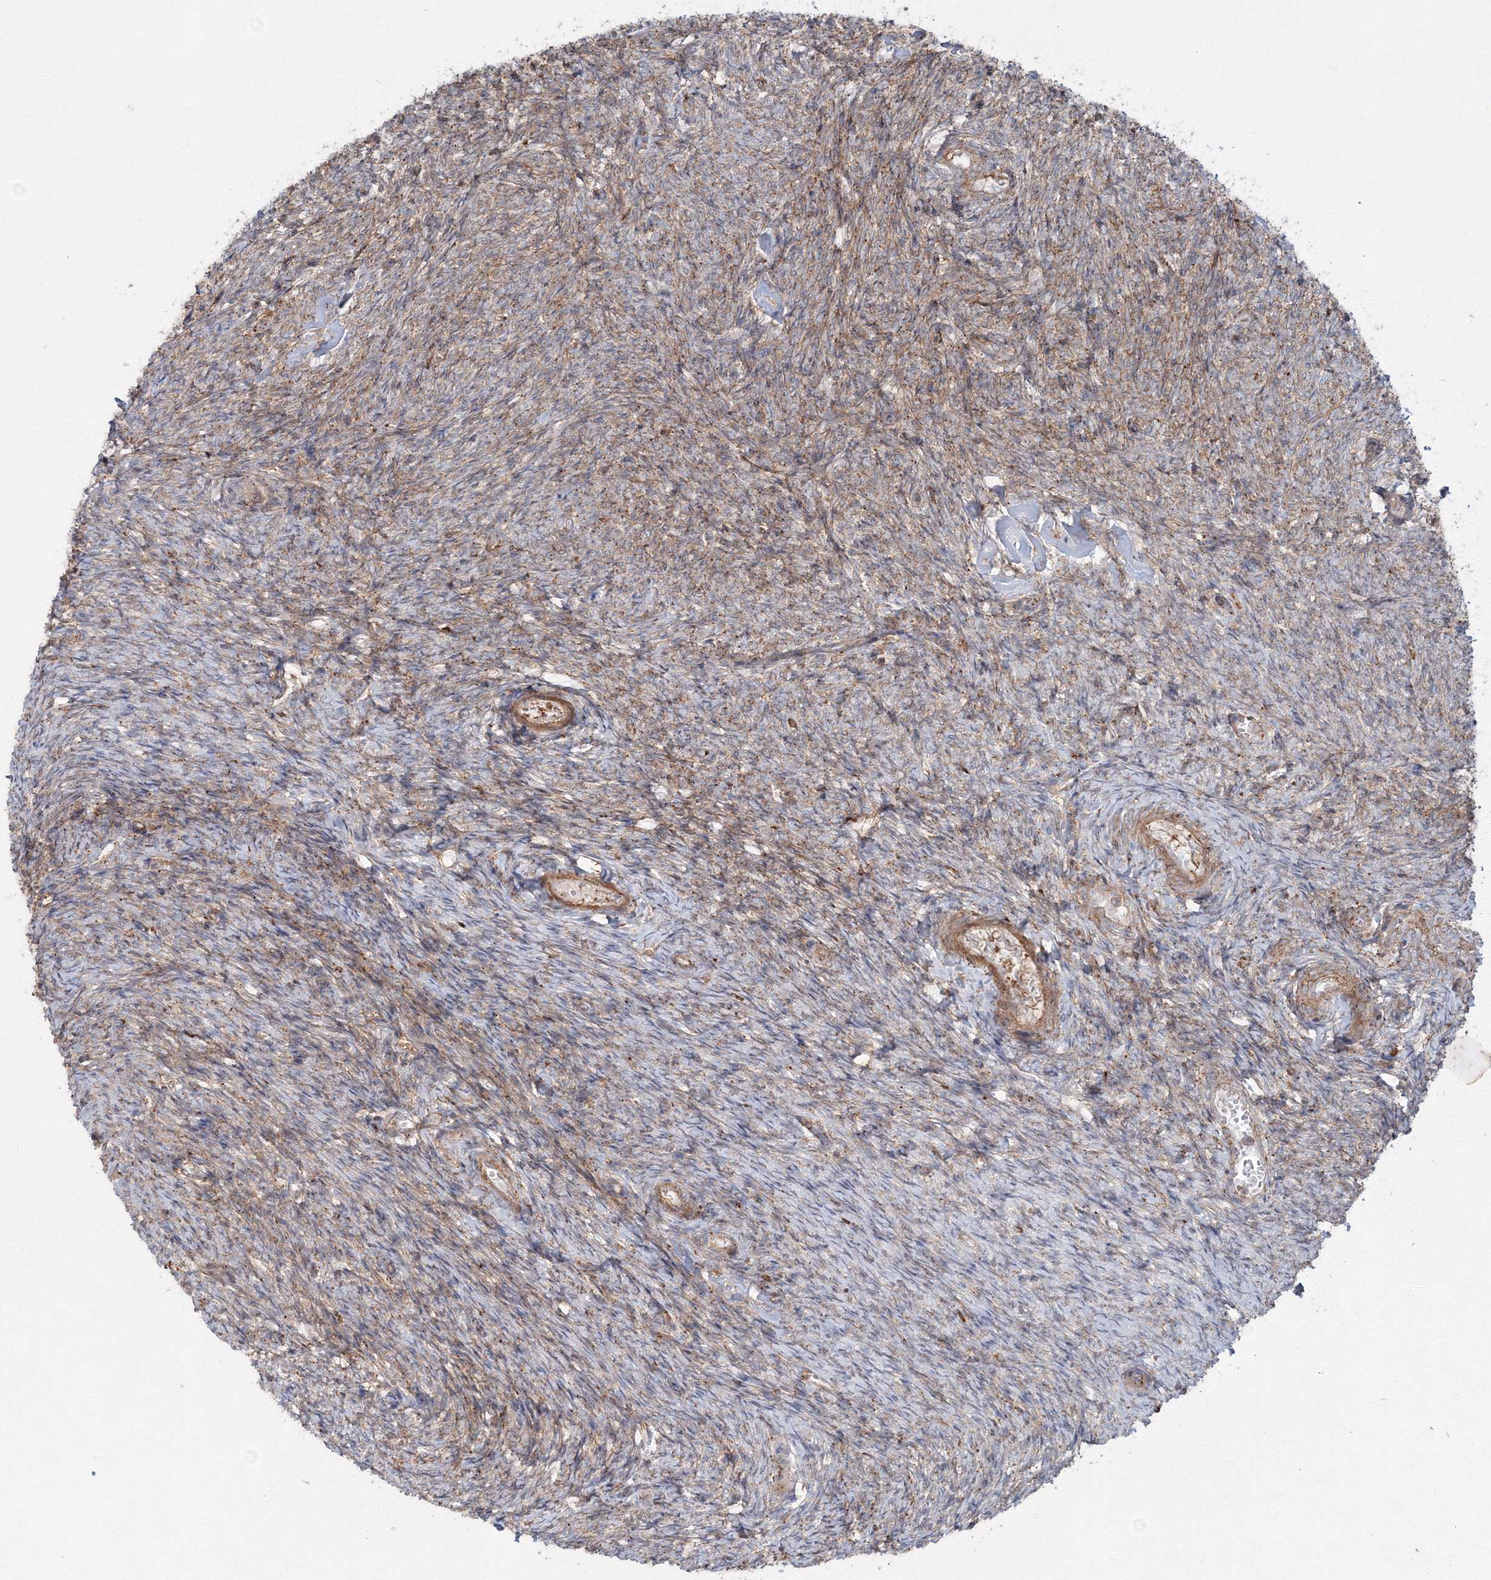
{"staining": {"intensity": "weak", "quantity": "25%-75%", "location": "cytoplasmic/membranous"}, "tissue": "ovary", "cell_type": "Ovarian stroma cells", "image_type": "normal", "snomed": [{"axis": "morphology", "description": "Normal tissue, NOS"}, {"axis": "topography", "description": "Ovary"}], "caption": "Ovary stained with IHC exhibits weak cytoplasmic/membranous staining in approximately 25%-75% of ovarian stroma cells. The staining was performed using DAB (3,3'-diaminobenzidine) to visualize the protein expression in brown, while the nuclei were stained in blue with hematoxylin (Magnification: 20x).", "gene": "SH3PXD2A", "patient": {"sex": "female", "age": 44}}